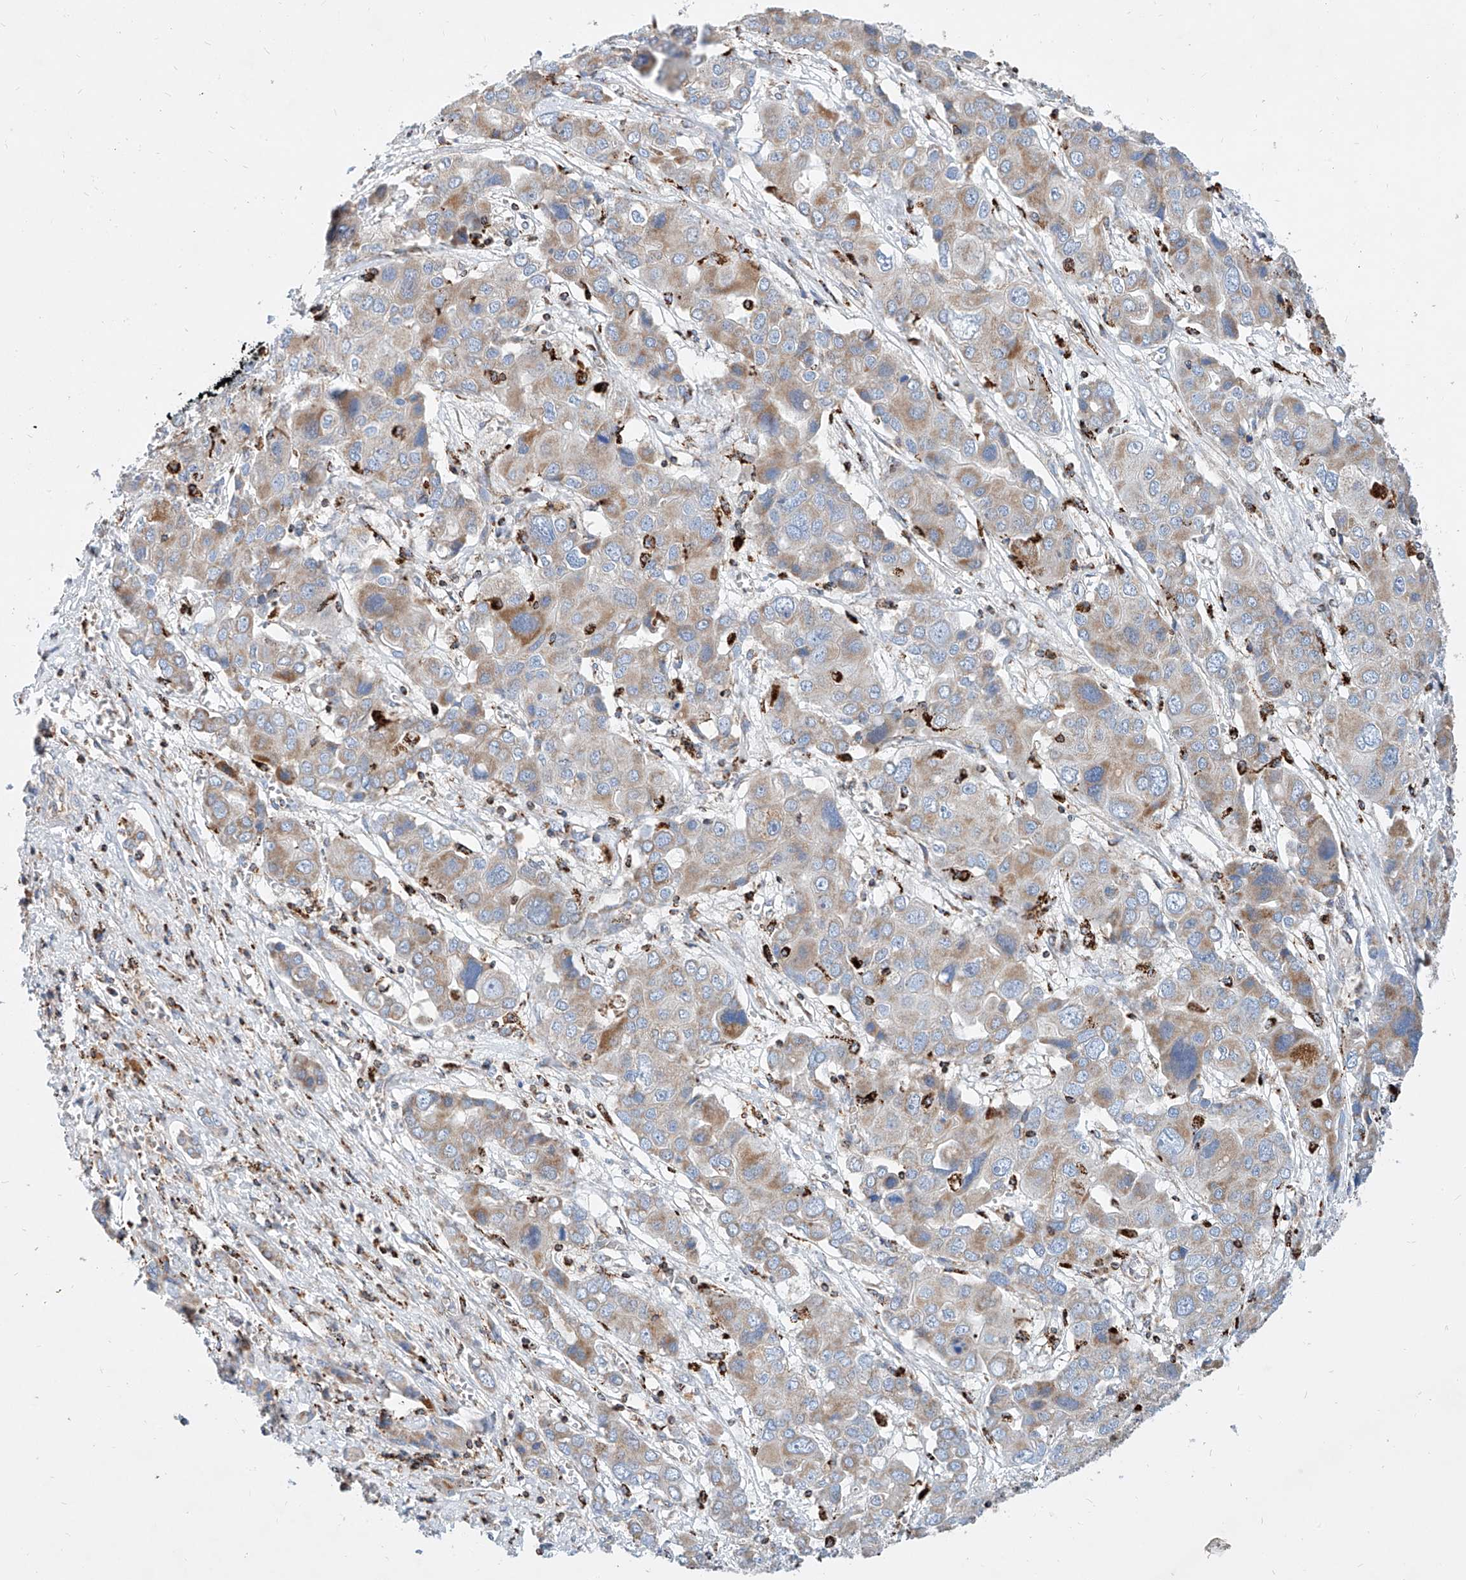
{"staining": {"intensity": "moderate", "quantity": "<25%", "location": "cytoplasmic/membranous"}, "tissue": "liver cancer", "cell_type": "Tumor cells", "image_type": "cancer", "snomed": [{"axis": "morphology", "description": "Cholangiocarcinoma"}, {"axis": "topography", "description": "Liver"}], "caption": "An immunohistochemistry photomicrograph of tumor tissue is shown. Protein staining in brown shows moderate cytoplasmic/membranous positivity in cholangiocarcinoma (liver) within tumor cells.", "gene": "CPNE5", "patient": {"sex": "male", "age": 67}}